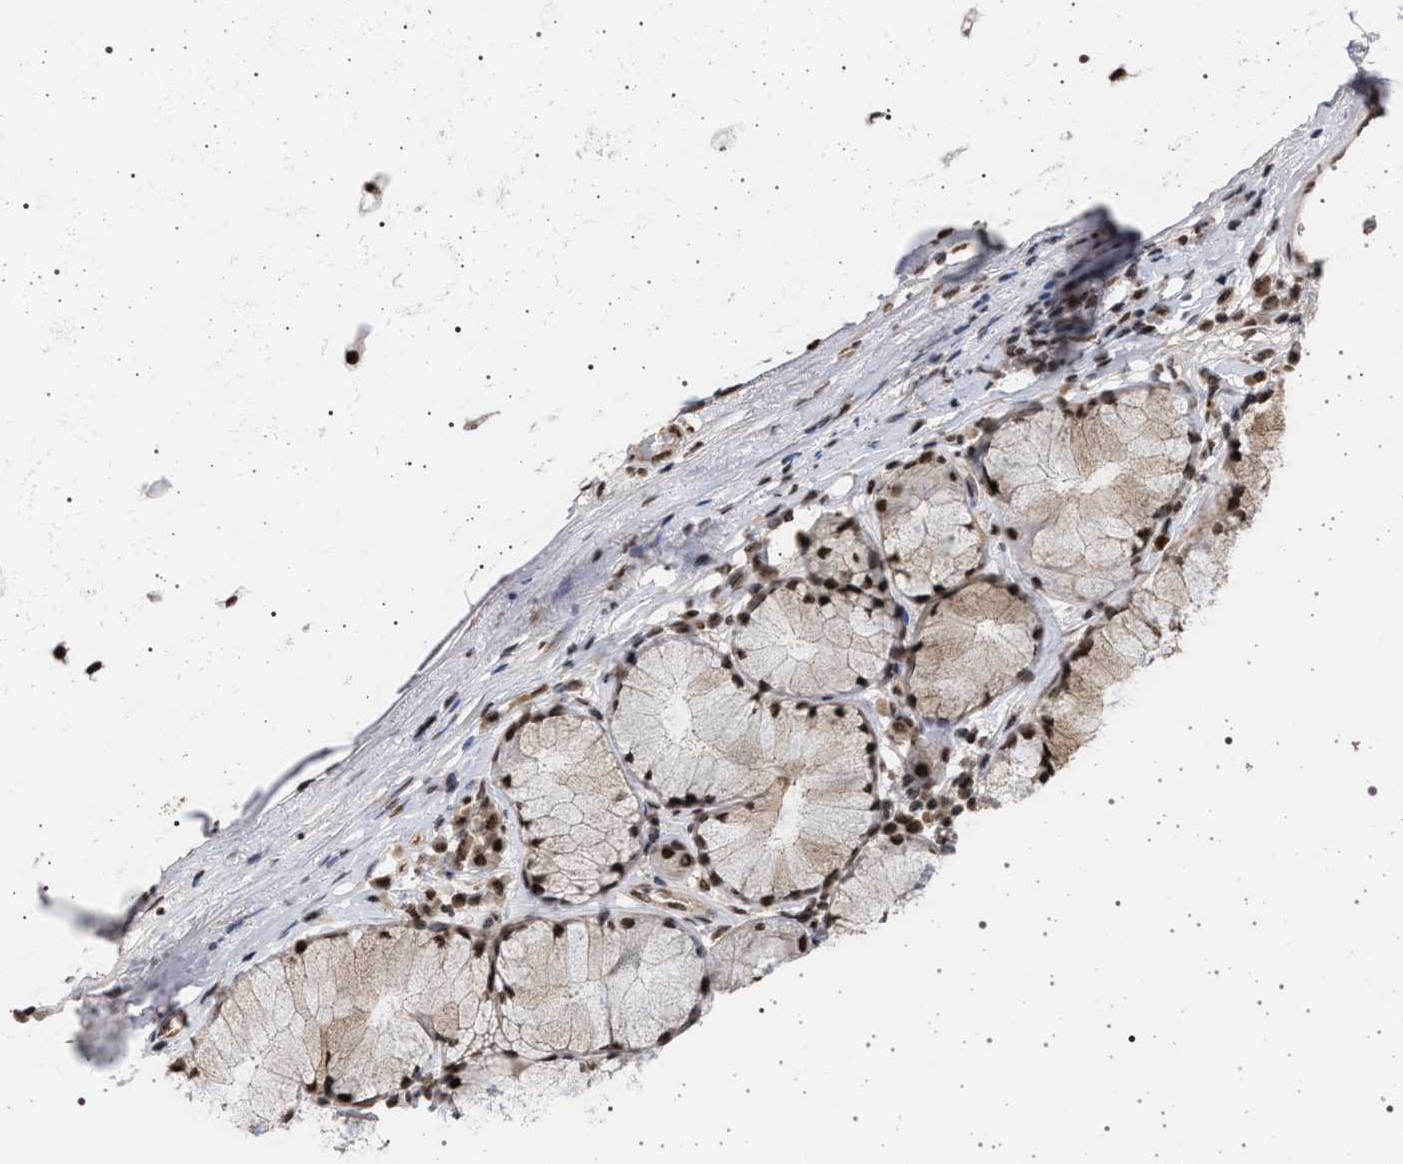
{"staining": {"intensity": "strong", "quantity": ">75%", "location": "nuclear"}, "tissue": "bronchus", "cell_type": "Respiratory epithelial cells", "image_type": "normal", "snomed": [{"axis": "morphology", "description": "Normal tissue, NOS"}, {"axis": "morphology", "description": "Inflammation, NOS"}, {"axis": "topography", "description": "Cartilage tissue"}, {"axis": "topography", "description": "Bronchus"}], "caption": "Approximately >75% of respiratory epithelial cells in benign human bronchus demonstrate strong nuclear protein staining as visualized by brown immunohistochemical staining.", "gene": "PHF12", "patient": {"sex": "male", "age": 77}}